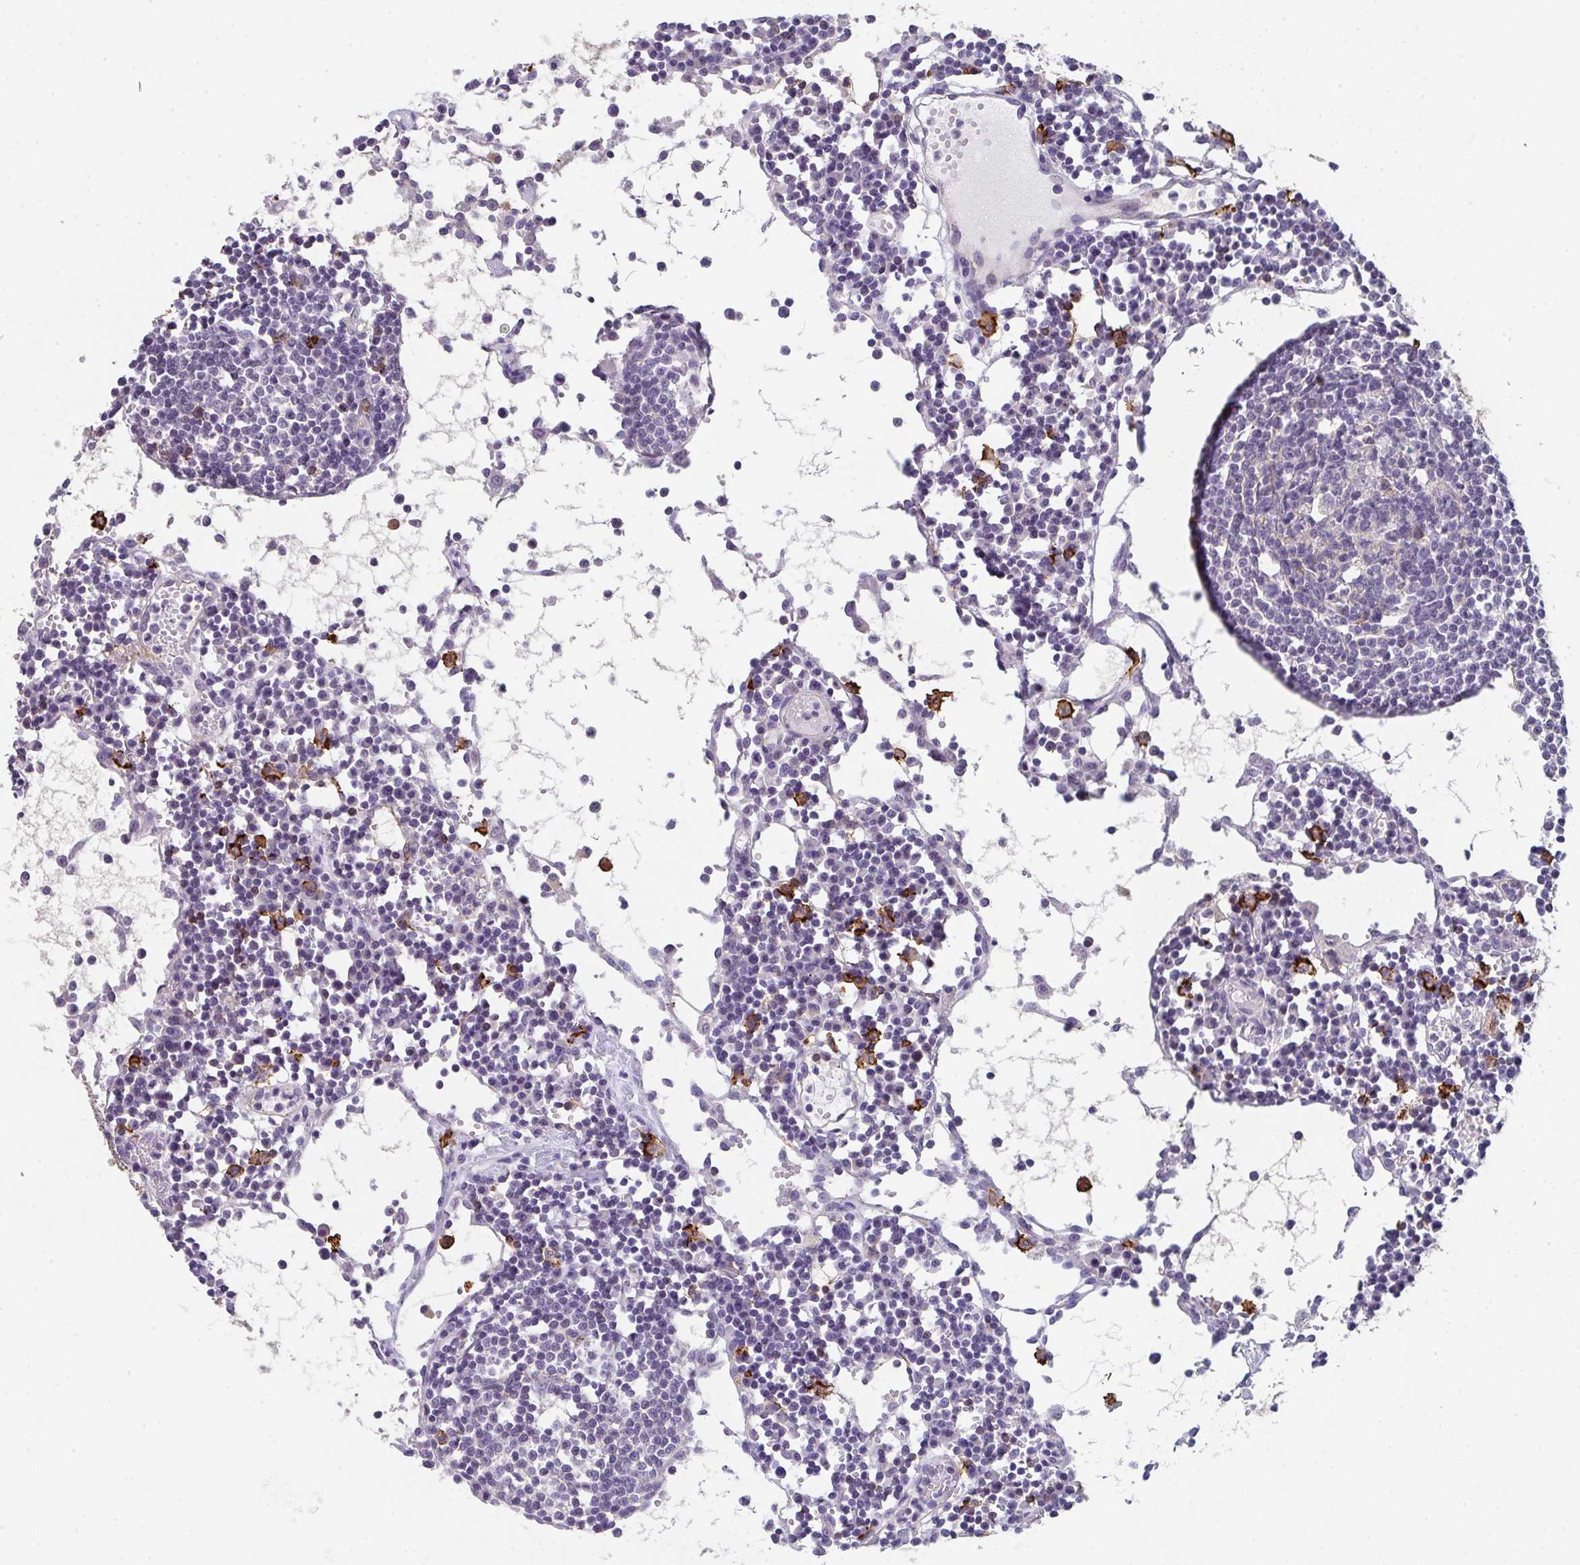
{"staining": {"intensity": "moderate", "quantity": "<25%", "location": "cytoplasmic/membranous"}, "tissue": "lymph node", "cell_type": "Germinal center cells", "image_type": "normal", "snomed": [{"axis": "morphology", "description": "Normal tissue, NOS"}, {"axis": "topography", "description": "Lymph node"}], "caption": "This is an image of immunohistochemistry staining of normal lymph node, which shows moderate expression in the cytoplasmic/membranous of germinal center cells.", "gene": "DBN1", "patient": {"sex": "female", "age": 78}}